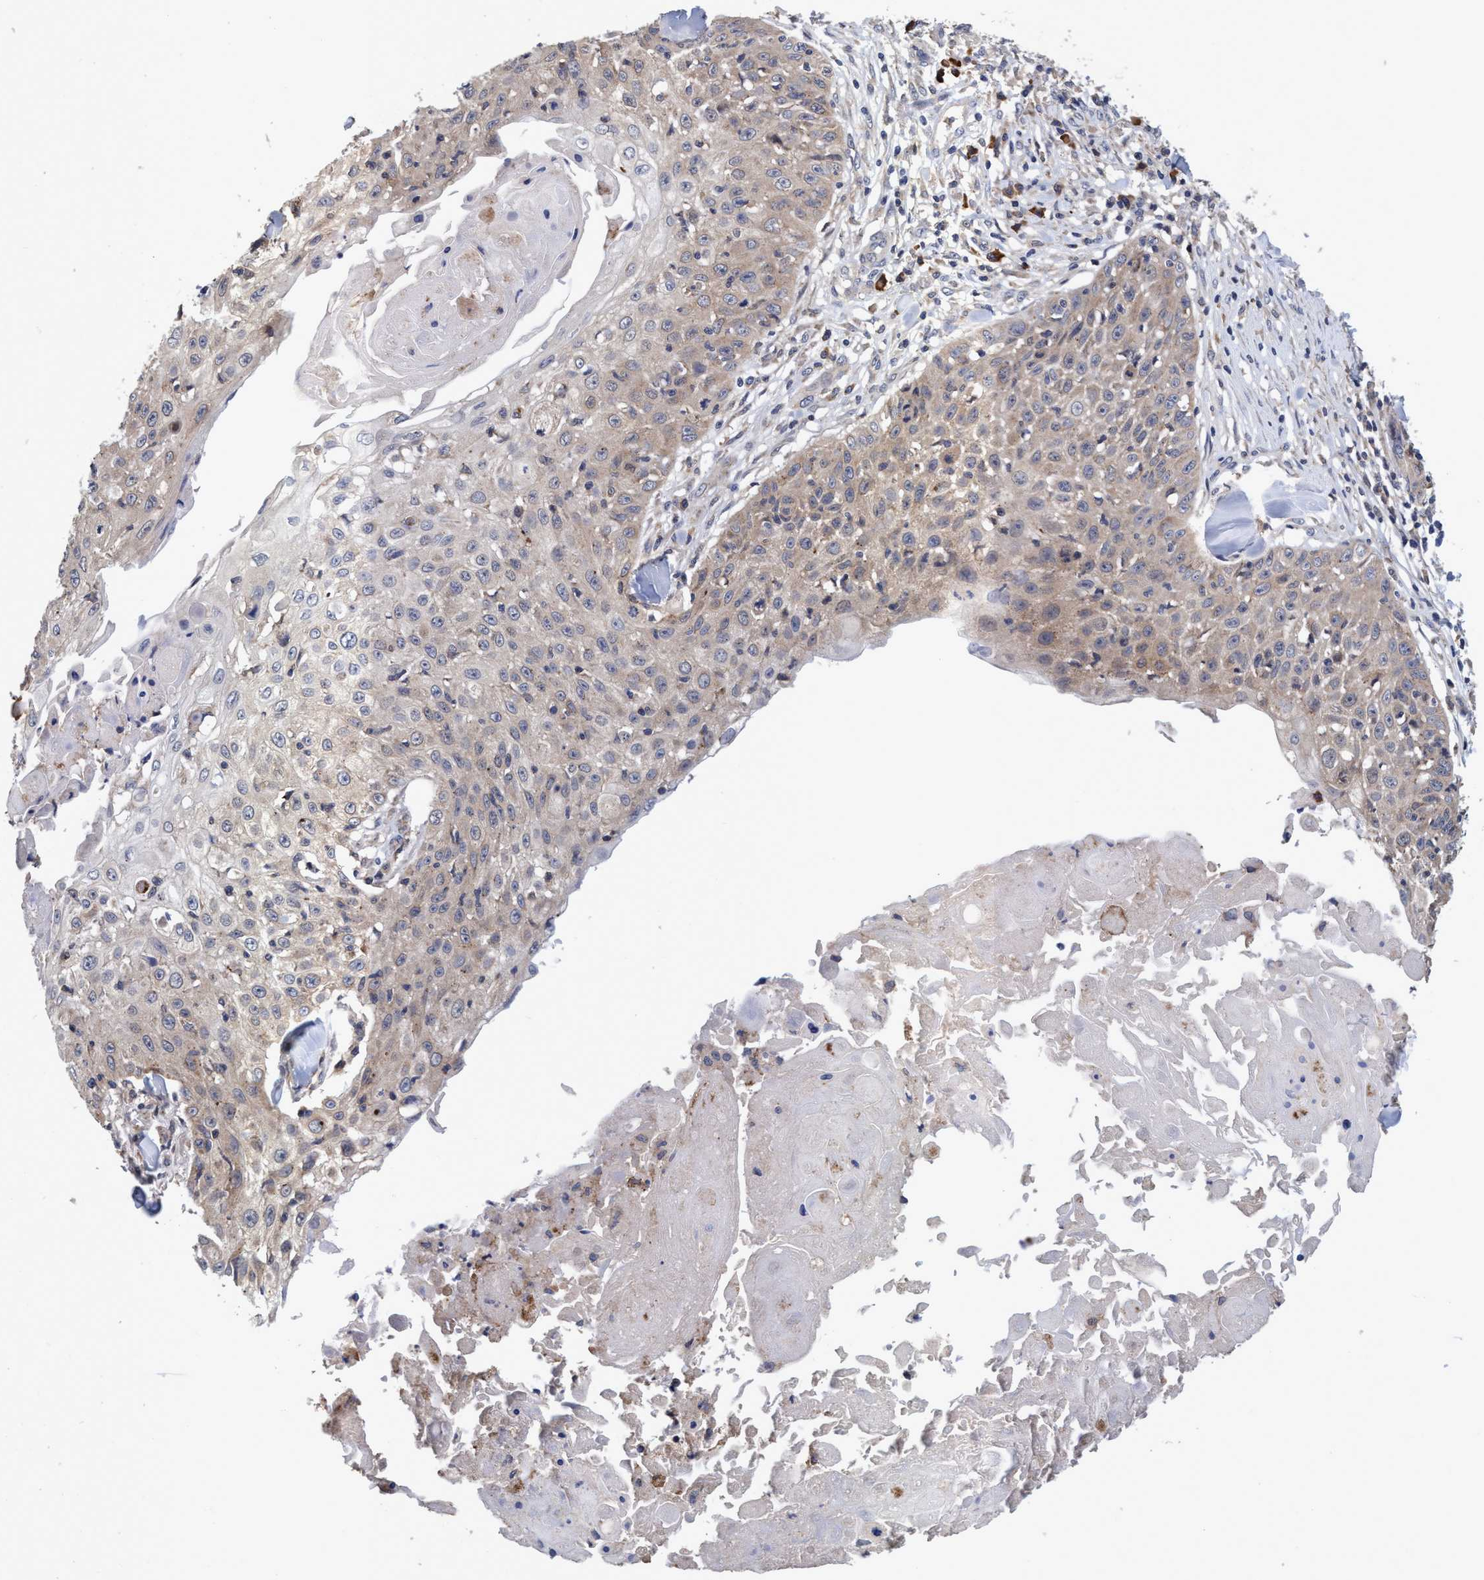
{"staining": {"intensity": "weak", "quantity": "<25%", "location": "cytoplasmic/membranous"}, "tissue": "skin cancer", "cell_type": "Tumor cells", "image_type": "cancer", "snomed": [{"axis": "morphology", "description": "Squamous cell carcinoma, NOS"}, {"axis": "topography", "description": "Skin"}], "caption": "Skin cancer (squamous cell carcinoma) stained for a protein using IHC demonstrates no staining tumor cells.", "gene": "CALCOCO2", "patient": {"sex": "male", "age": 86}}